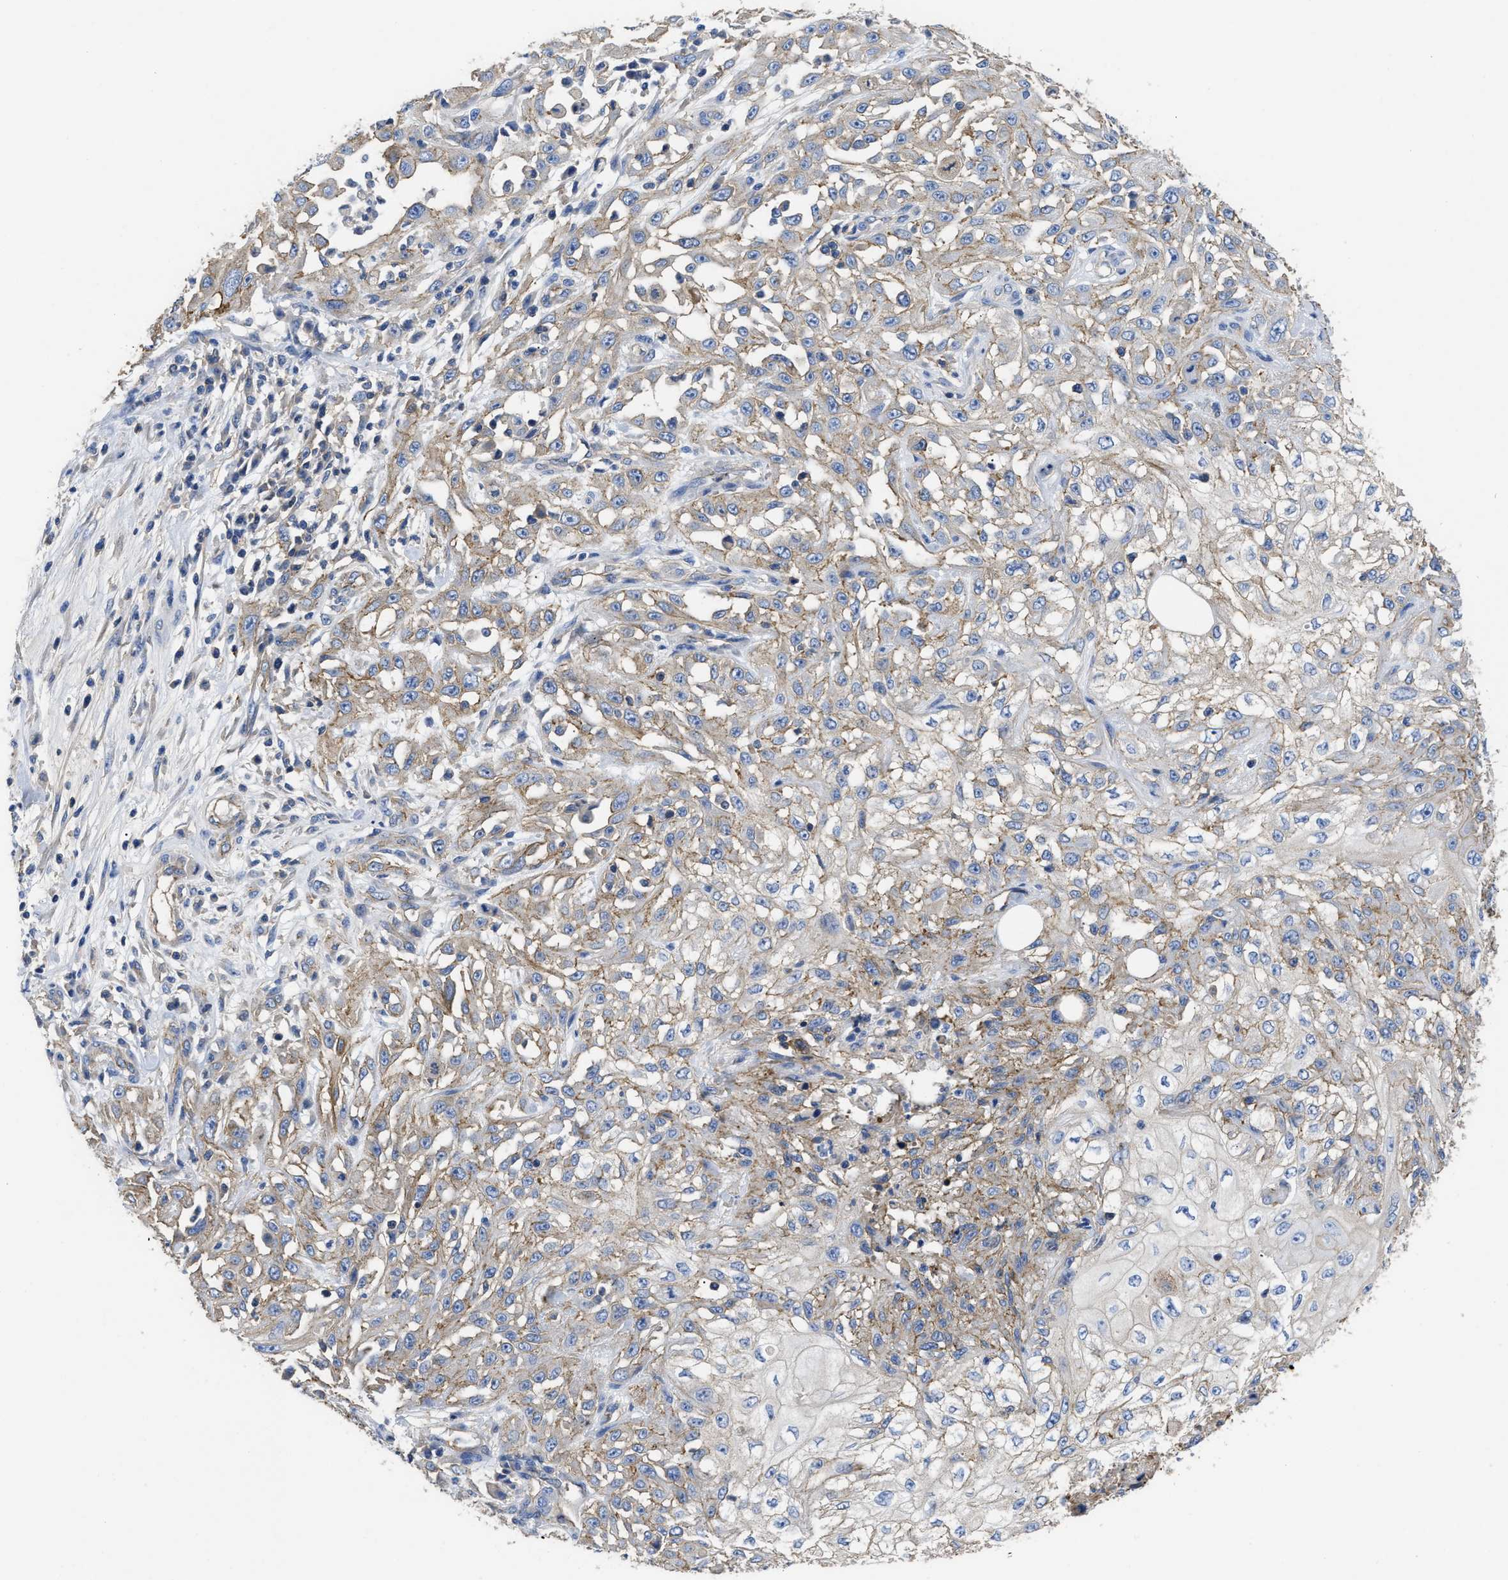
{"staining": {"intensity": "negative", "quantity": "none", "location": "none"}, "tissue": "skin cancer", "cell_type": "Tumor cells", "image_type": "cancer", "snomed": [{"axis": "morphology", "description": "Squamous cell carcinoma, NOS"}, {"axis": "morphology", "description": "Squamous cell carcinoma, metastatic, NOS"}, {"axis": "topography", "description": "Skin"}, {"axis": "topography", "description": "Lymph node"}], "caption": "Tumor cells are negative for protein expression in human skin squamous cell carcinoma.", "gene": "USP4", "patient": {"sex": "male", "age": 75}}